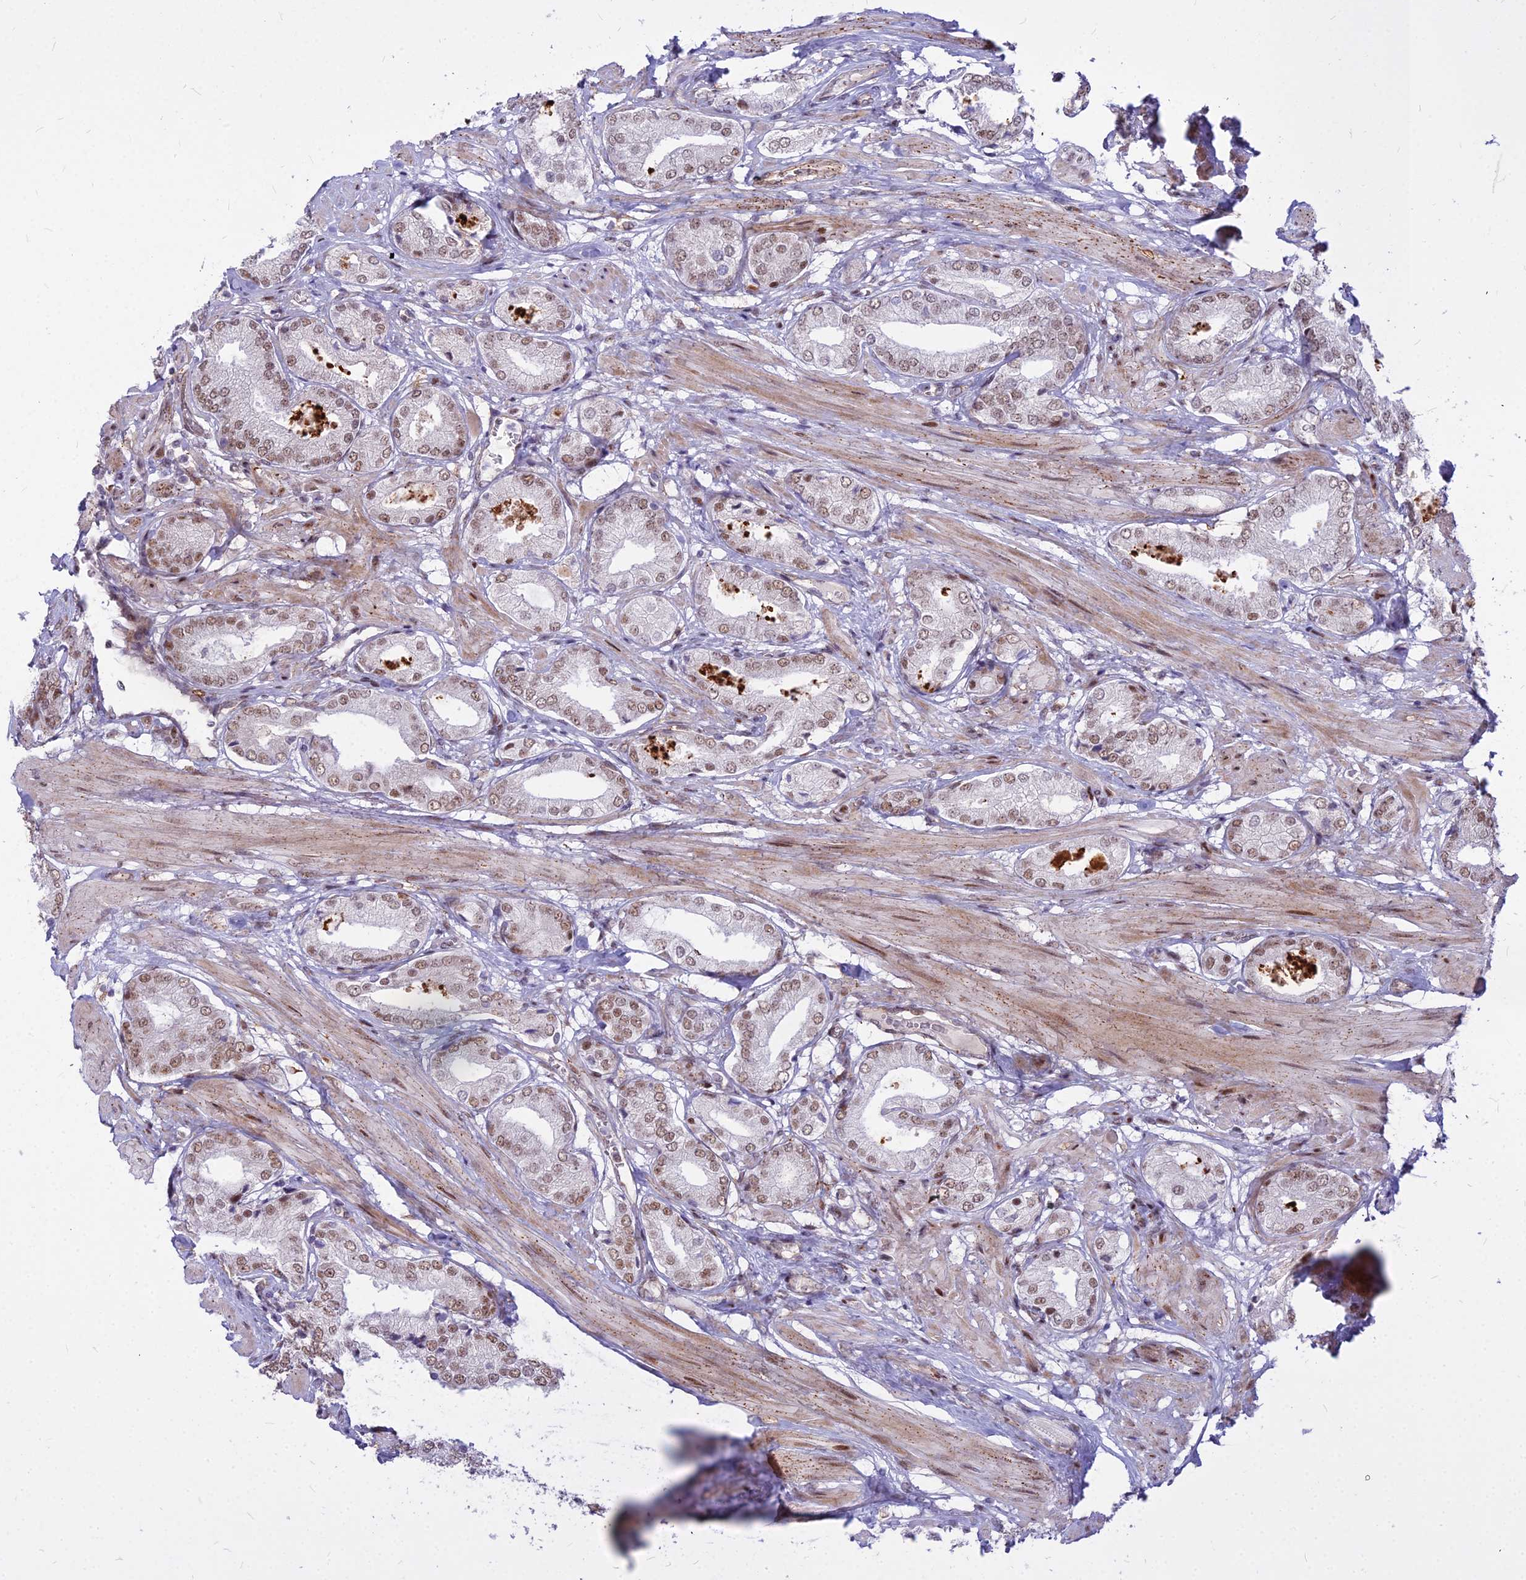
{"staining": {"intensity": "weak", "quantity": ">75%", "location": "nuclear"}, "tissue": "prostate cancer", "cell_type": "Tumor cells", "image_type": "cancer", "snomed": [{"axis": "morphology", "description": "Adenocarcinoma, High grade"}, {"axis": "topography", "description": "Prostate and seminal vesicle, NOS"}], "caption": "IHC of human prostate cancer displays low levels of weak nuclear positivity in approximately >75% of tumor cells. (IHC, brightfield microscopy, high magnification).", "gene": "ALG10", "patient": {"sex": "male", "age": 64}}